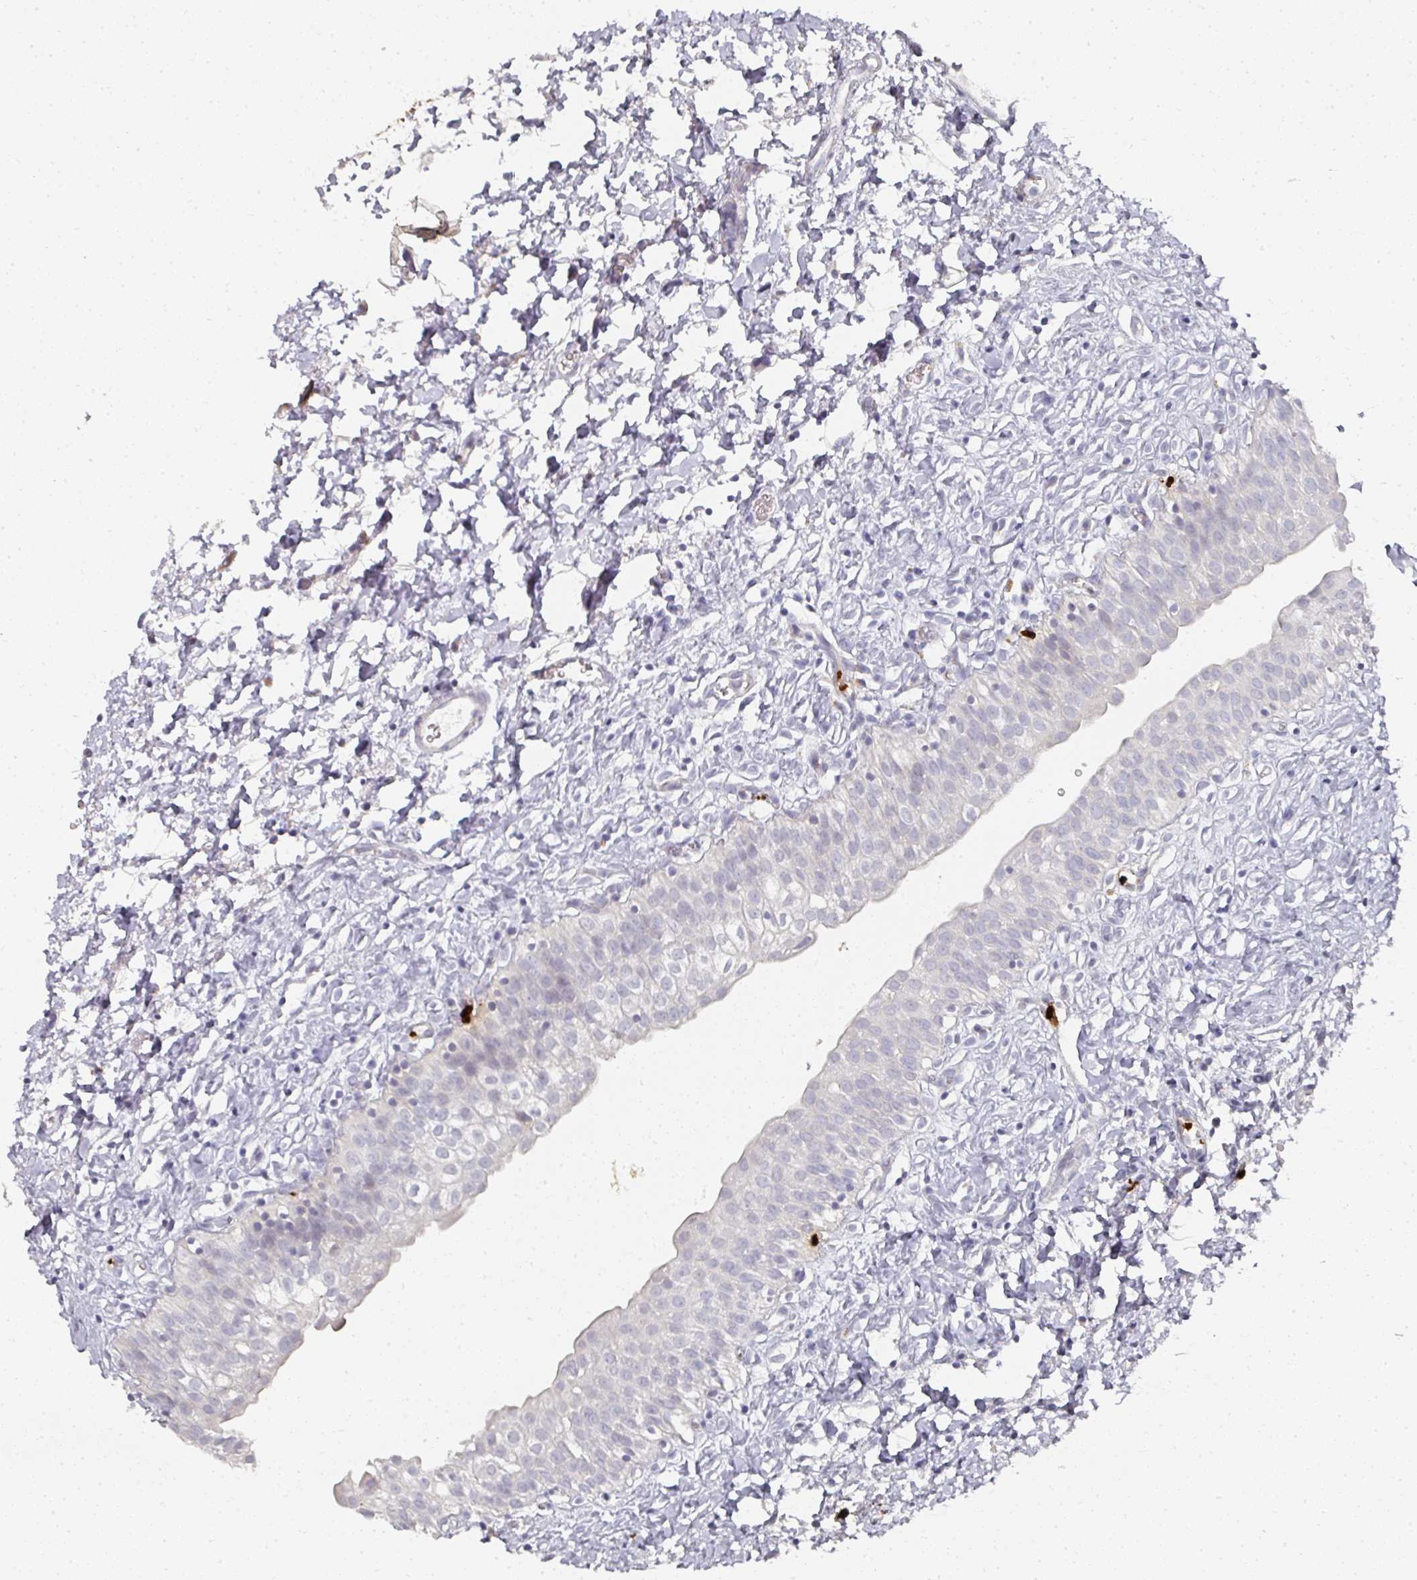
{"staining": {"intensity": "negative", "quantity": "none", "location": "none"}, "tissue": "urinary bladder", "cell_type": "Urothelial cells", "image_type": "normal", "snomed": [{"axis": "morphology", "description": "Normal tissue, NOS"}, {"axis": "topography", "description": "Urinary bladder"}], "caption": "Immunohistochemistry (IHC) photomicrograph of benign urinary bladder stained for a protein (brown), which demonstrates no expression in urothelial cells.", "gene": "CAMP", "patient": {"sex": "male", "age": 51}}